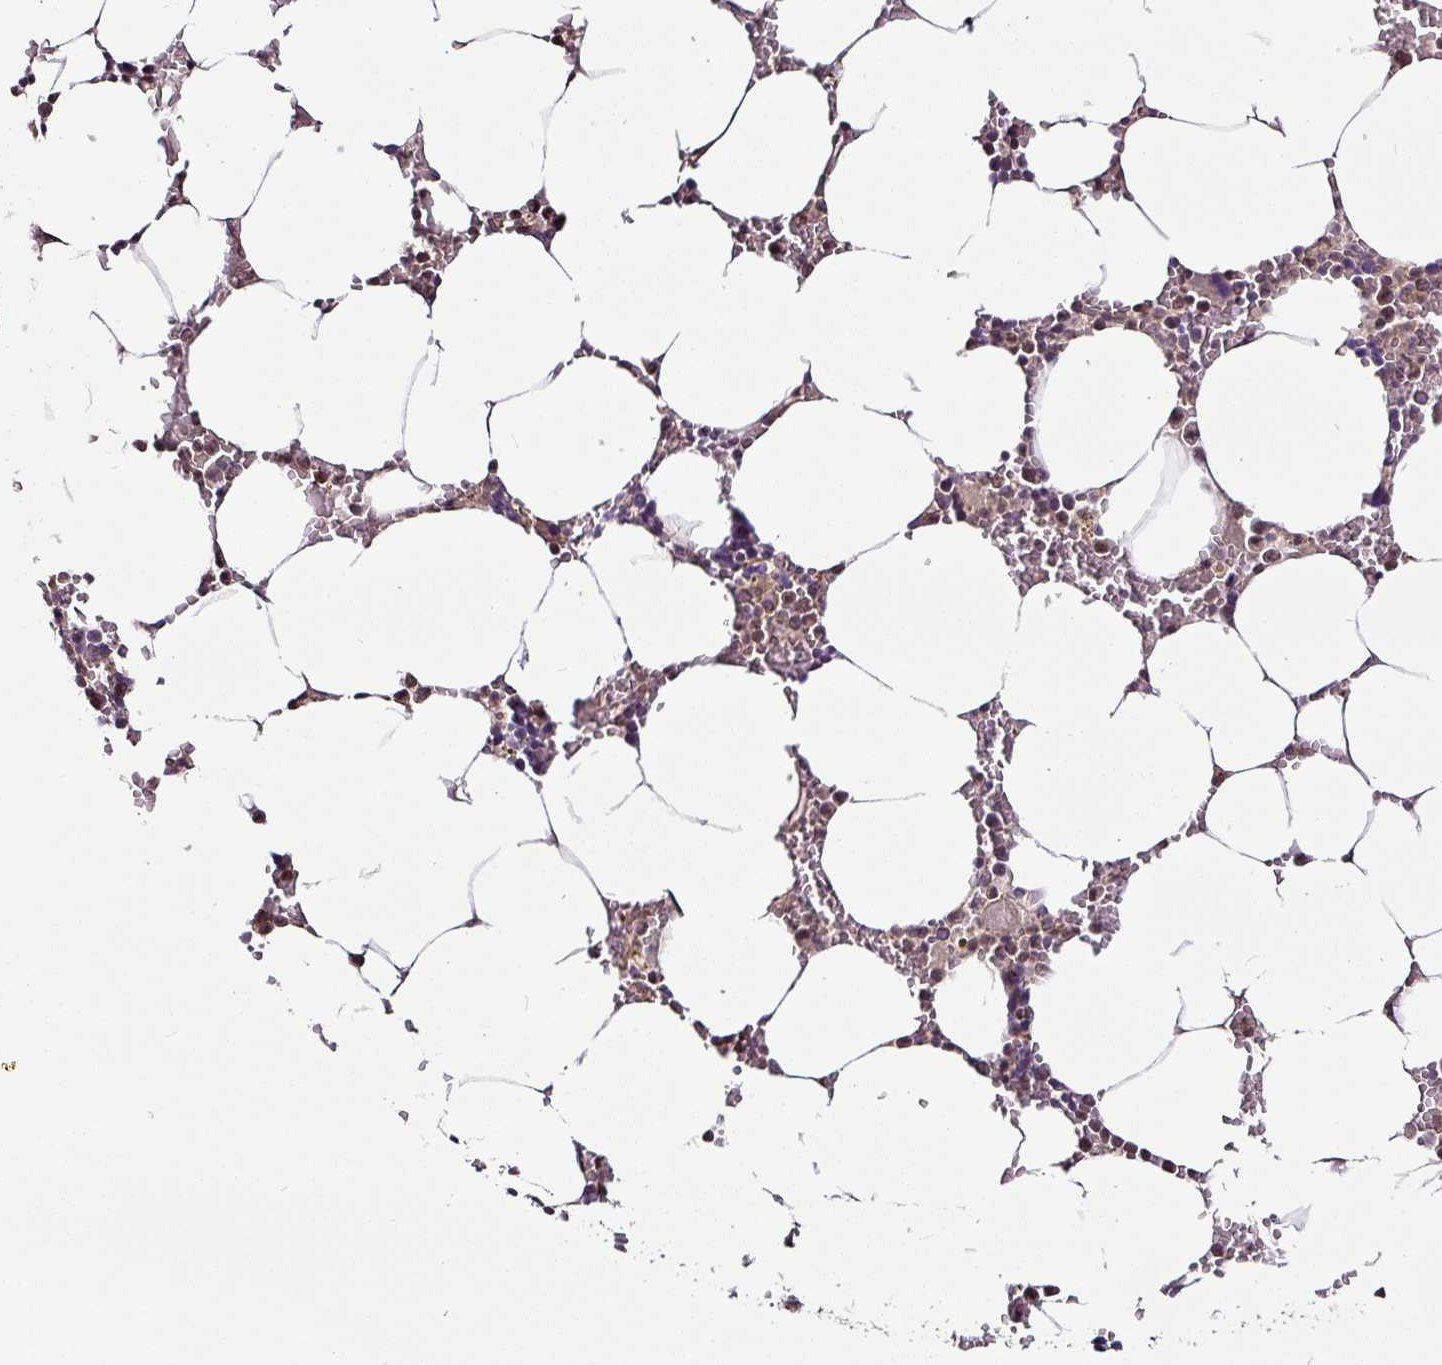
{"staining": {"intensity": "weak", "quantity": "25%-75%", "location": "cytoplasmic/membranous"}, "tissue": "bone marrow", "cell_type": "Hematopoietic cells", "image_type": "normal", "snomed": [{"axis": "morphology", "description": "Normal tissue, NOS"}, {"axis": "topography", "description": "Bone marrow"}], "caption": "Immunohistochemistry (IHC) of benign human bone marrow exhibits low levels of weak cytoplasmic/membranous staining in approximately 25%-75% of hematopoietic cells. The protein of interest is stained brown, and the nuclei are stained in blue (DAB IHC with brightfield microscopy, high magnification).", "gene": "DCAF13", "patient": {"sex": "male", "age": 70}}